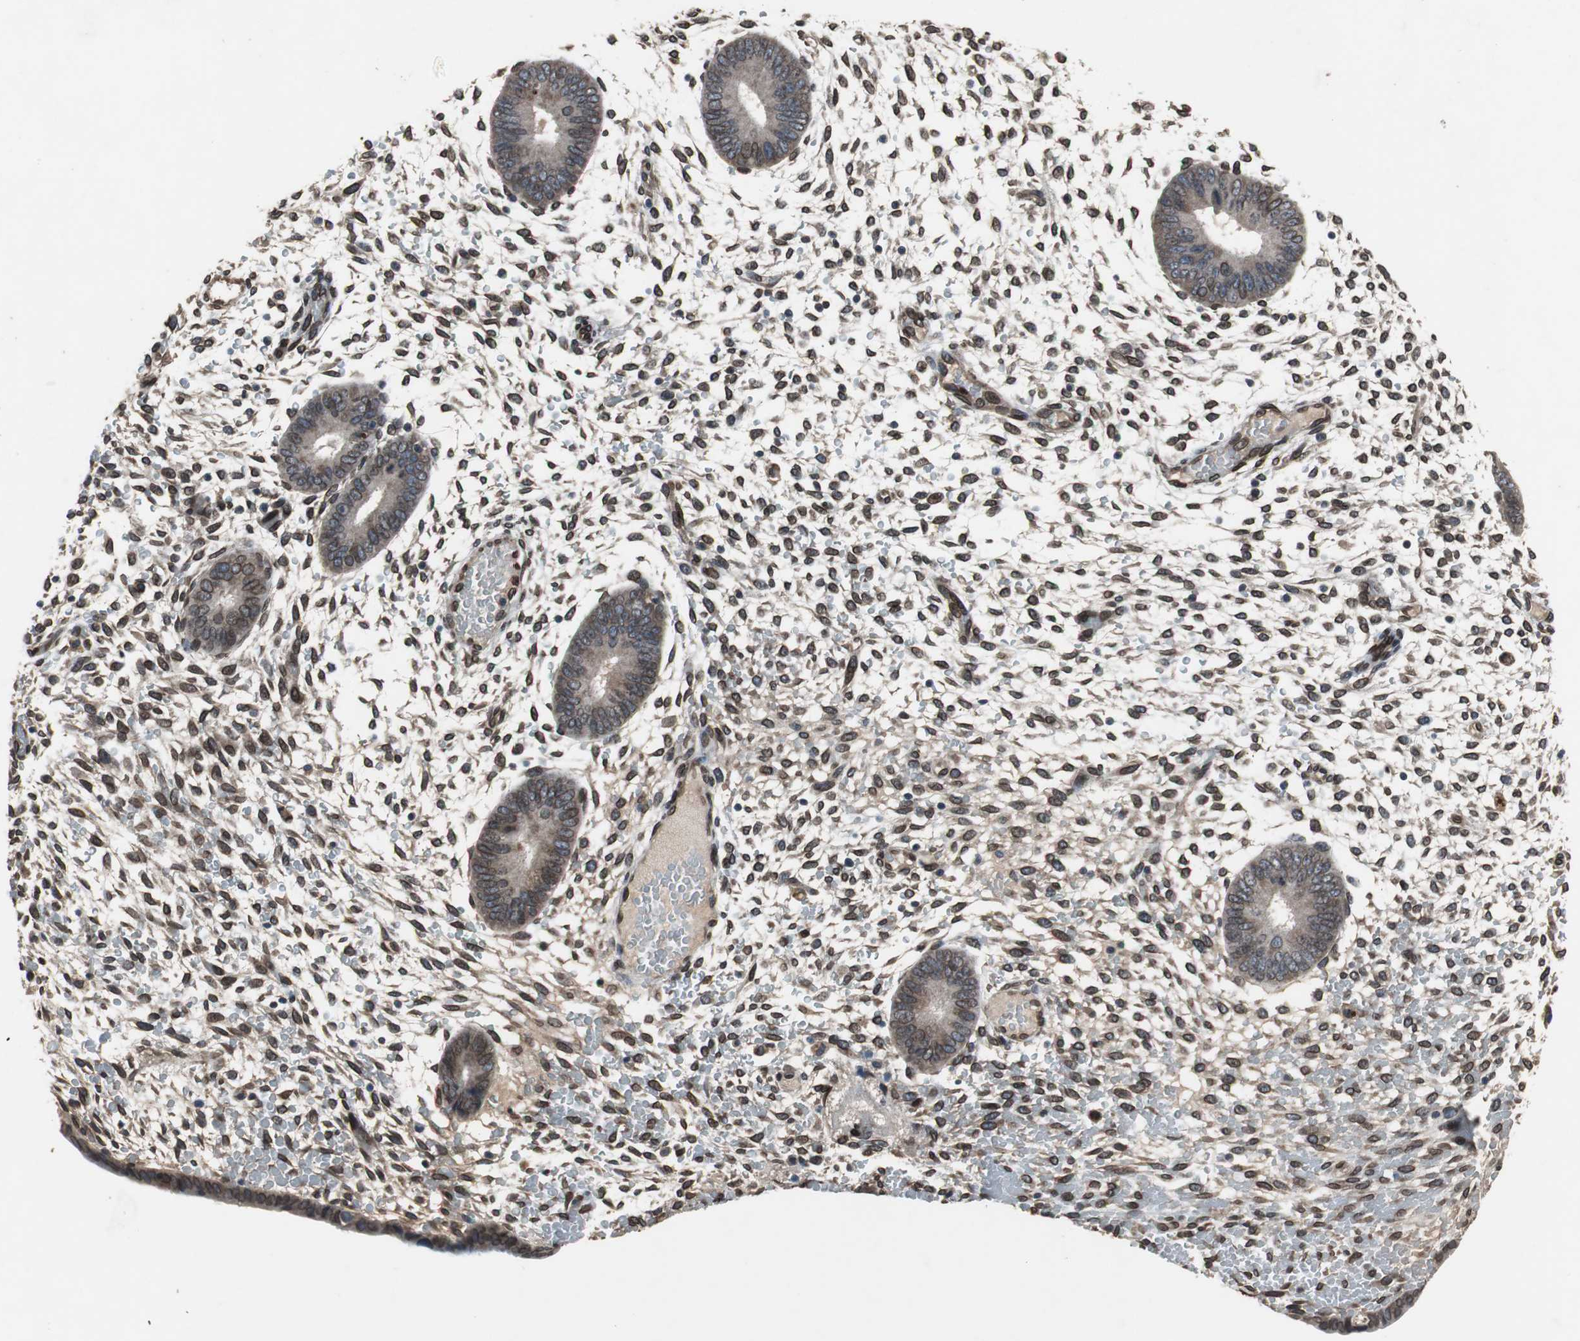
{"staining": {"intensity": "strong", "quantity": ">75%", "location": "cytoplasmic/membranous,nuclear"}, "tissue": "endometrium", "cell_type": "Cells in endometrial stroma", "image_type": "normal", "snomed": [{"axis": "morphology", "description": "Normal tissue, NOS"}, {"axis": "topography", "description": "Endometrium"}], "caption": "Immunohistochemical staining of benign human endometrium demonstrates >75% levels of strong cytoplasmic/membranous,nuclear protein positivity in about >75% of cells in endometrial stroma.", "gene": "LMNA", "patient": {"sex": "female", "age": 42}}